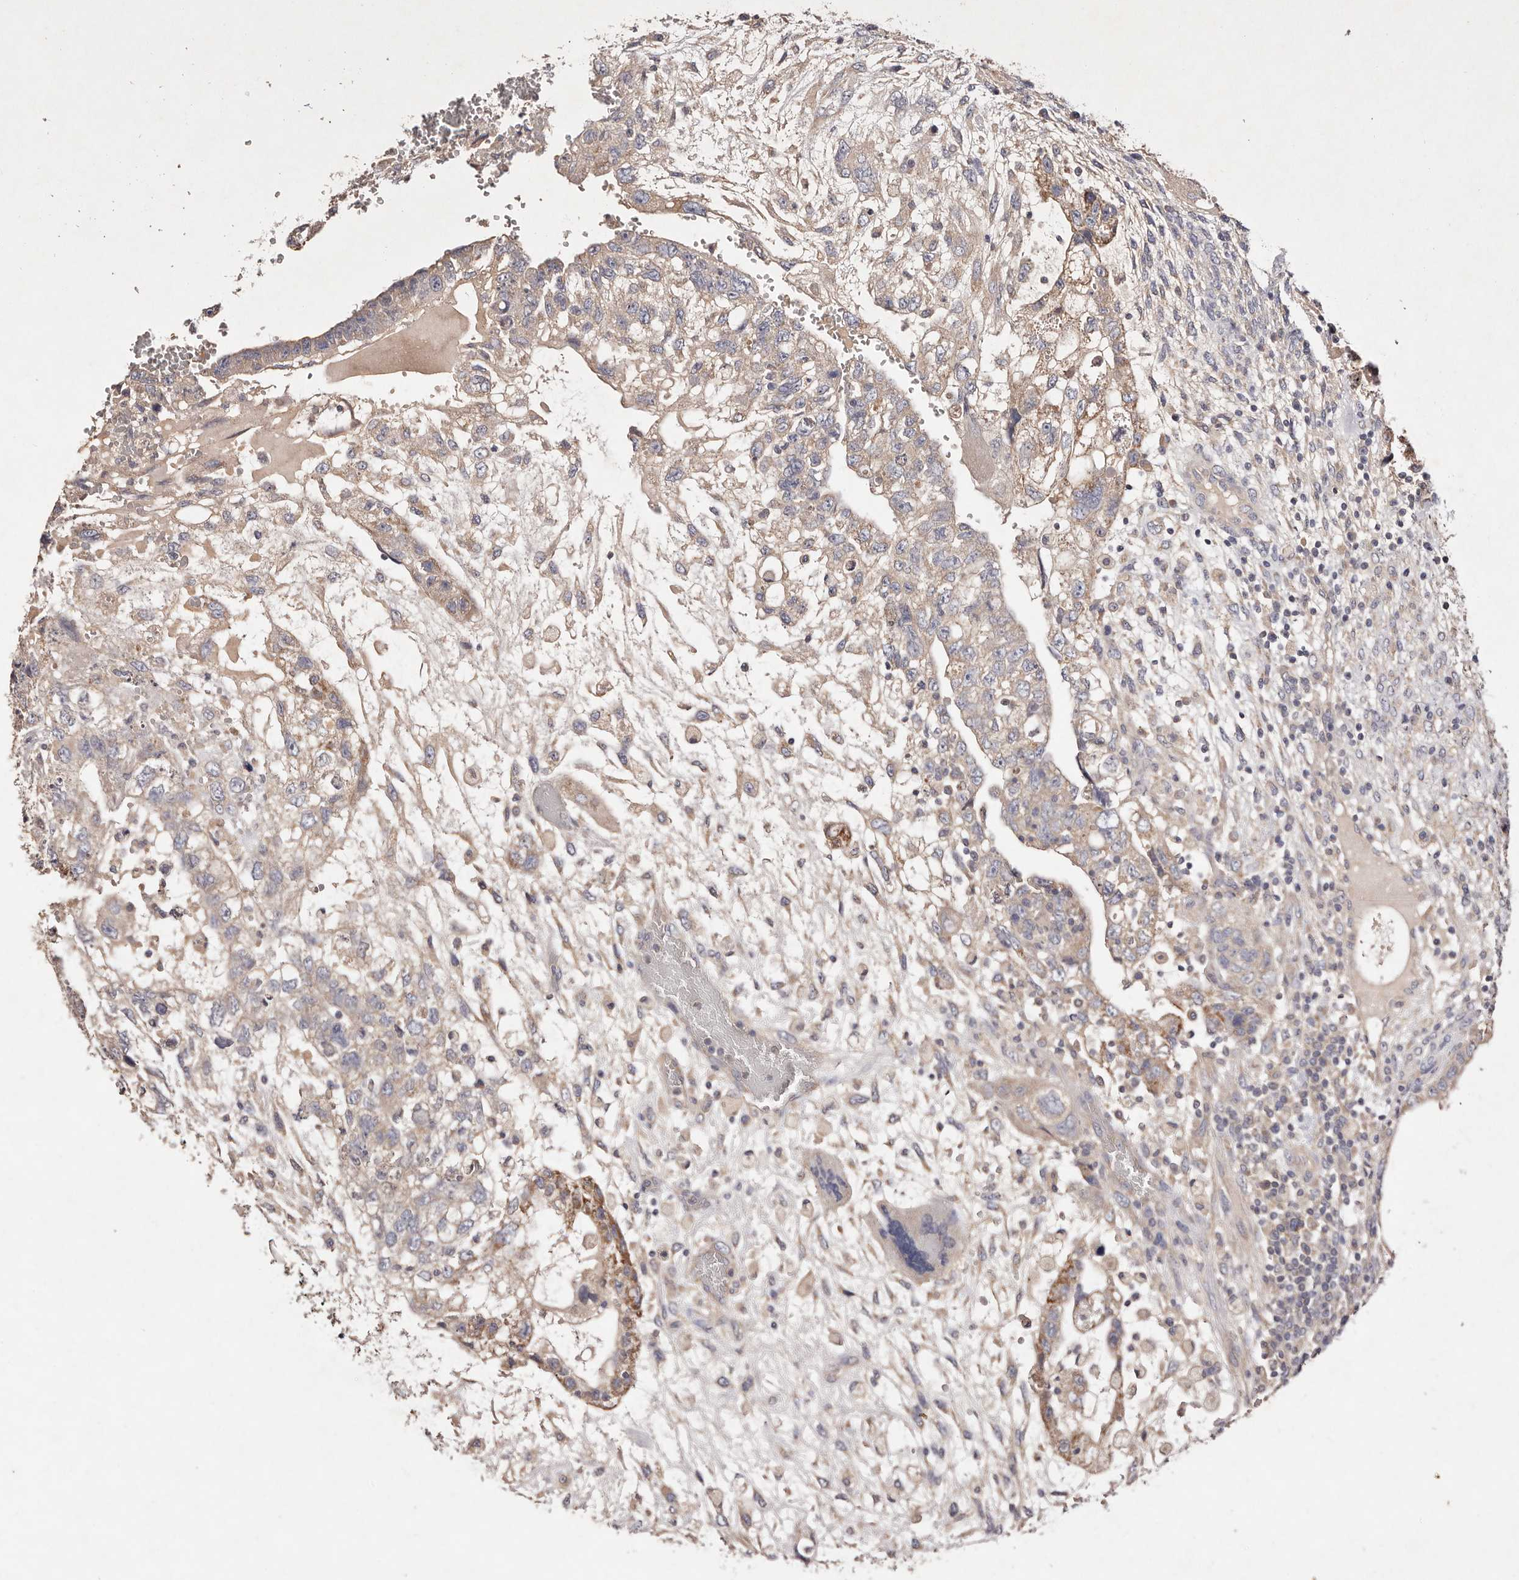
{"staining": {"intensity": "moderate", "quantity": "<25%", "location": "cytoplasmic/membranous"}, "tissue": "testis cancer", "cell_type": "Tumor cells", "image_type": "cancer", "snomed": [{"axis": "morphology", "description": "Carcinoma, Embryonal, NOS"}, {"axis": "topography", "description": "Testis"}], "caption": "The histopathology image exhibits staining of testis cancer (embryonal carcinoma), revealing moderate cytoplasmic/membranous protein positivity (brown color) within tumor cells.", "gene": "TSC2", "patient": {"sex": "male", "age": 36}}